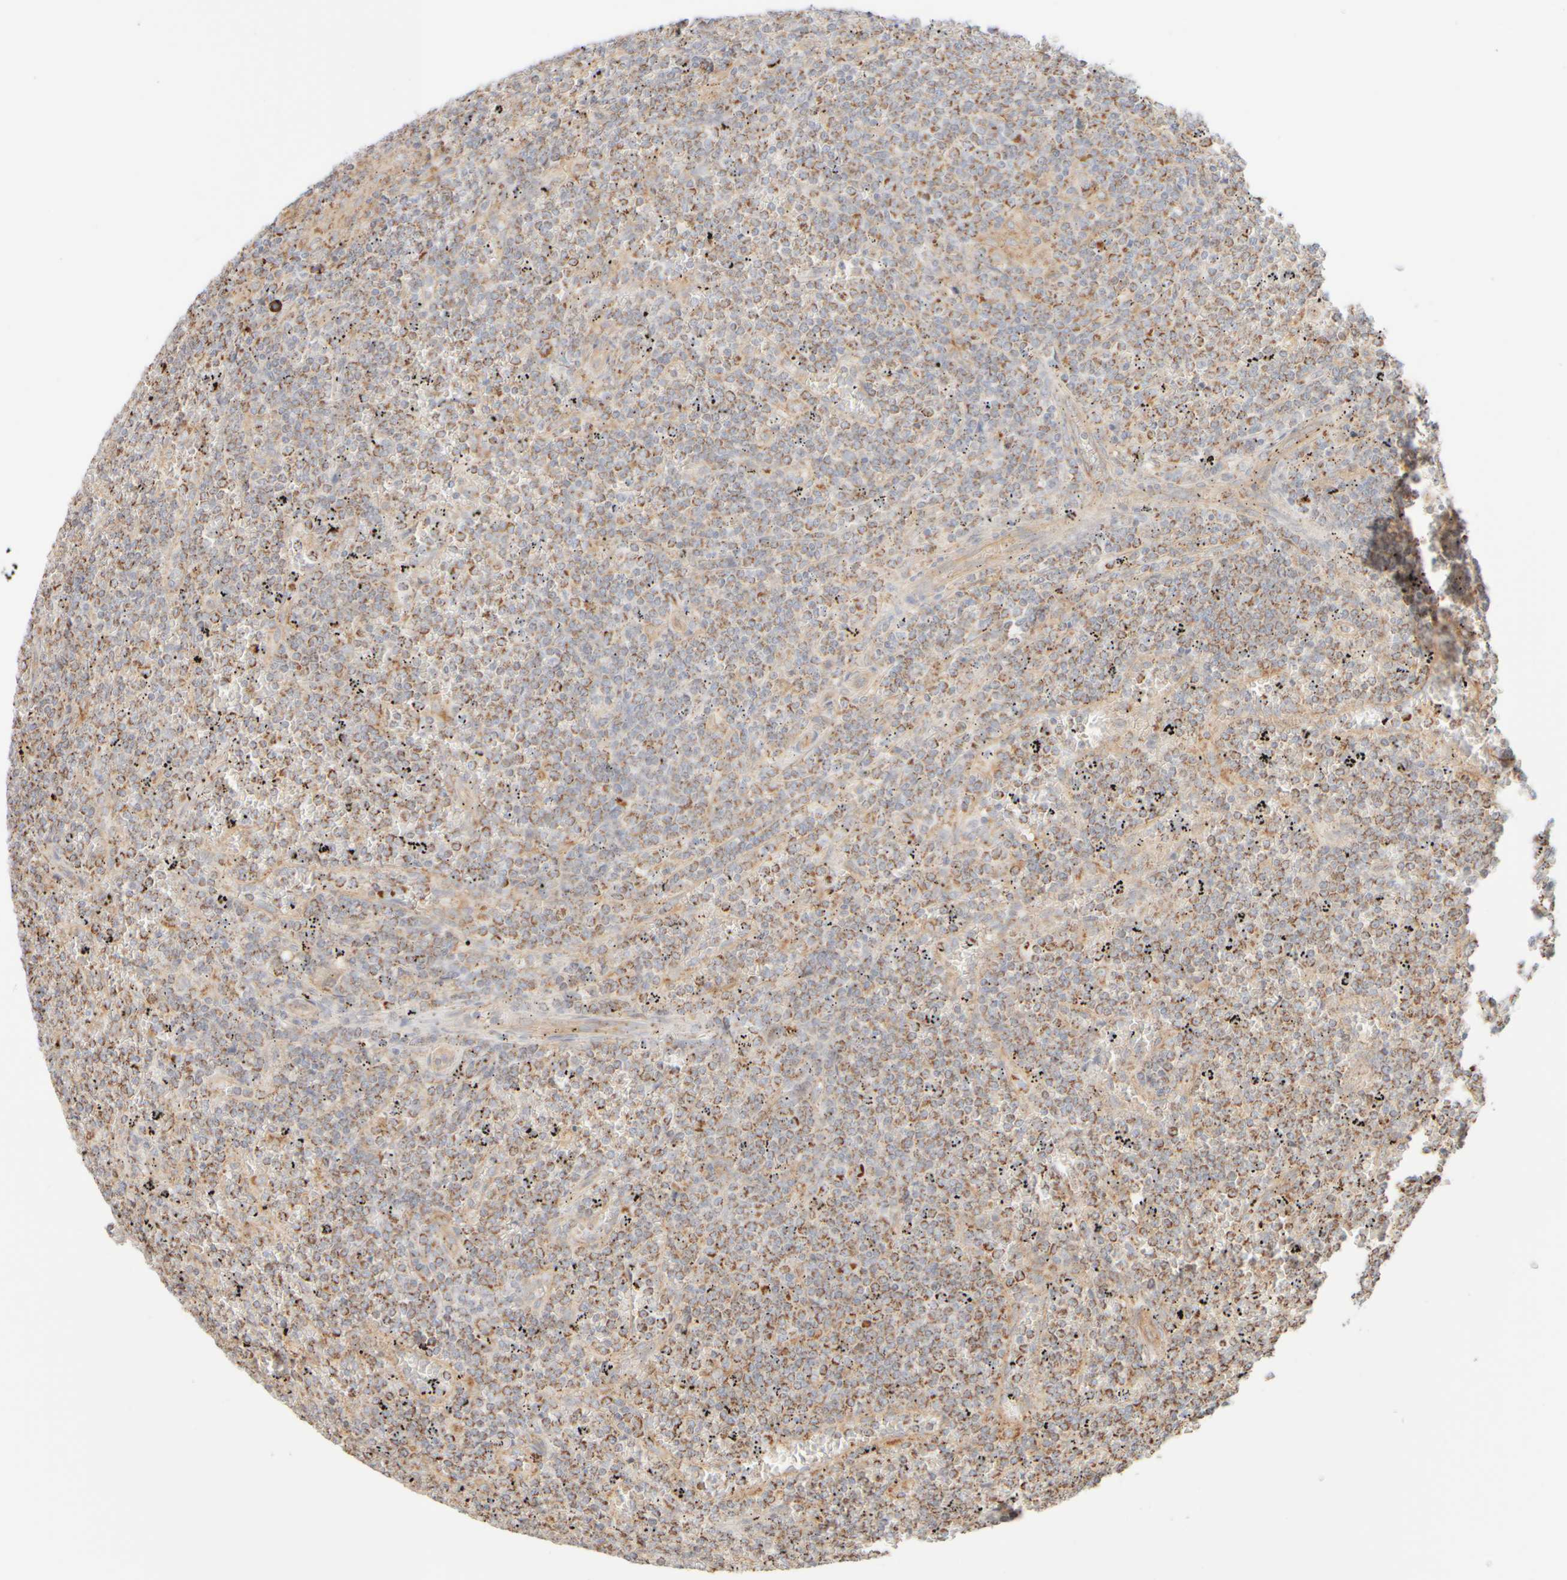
{"staining": {"intensity": "moderate", "quantity": "25%-75%", "location": "cytoplasmic/membranous"}, "tissue": "lymphoma", "cell_type": "Tumor cells", "image_type": "cancer", "snomed": [{"axis": "morphology", "description": "Malignant lymphoma, non-Hodgkin's type, Low grade"}, {"axis": "topography", "description": "Spleen"}], "caption": "Protein staining of malignant lymphoma, non-Hodgkin's type (low-grade) tissue demonstrates moderate cytoplasmic/membranous expression in approximately 25%-75% of tumor cells.", "gene": "APBB2", "patient": {"sex": "female", "age": 19}}